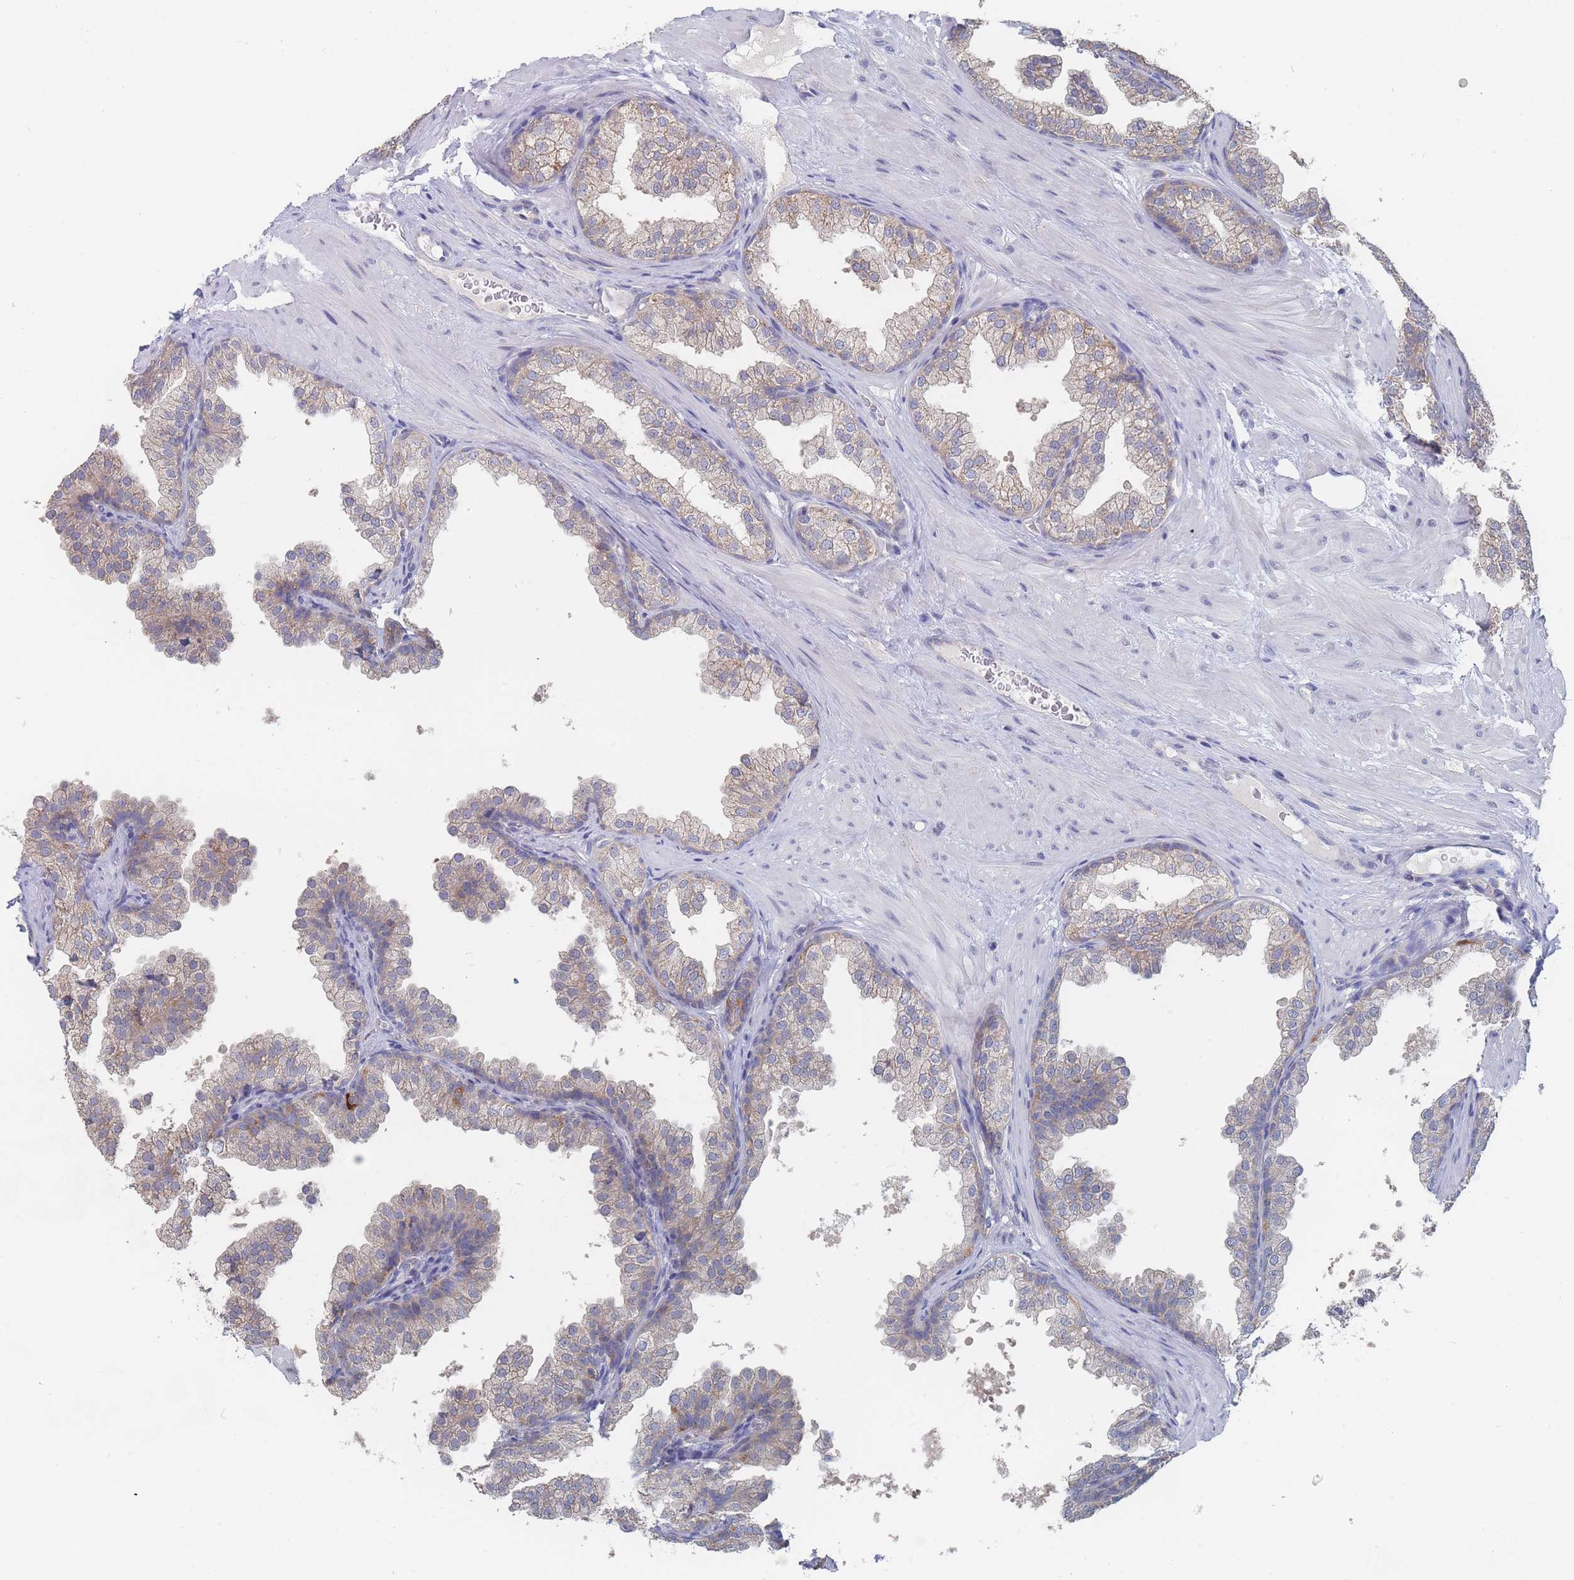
{"staining": {"intensity": "moderate", "quantity": "25%-75%", "location": "cytoplasmic/membranous"}, "tissue": "prostate", "cell_type": "Glandular cells", "image_type": "normal", "snomed": [{"axis": "morphology", "description": "Normal tissue, NOS"}, {"axis": "topography", "description": "Prostate"}], "caption": "Prostate stained for a protein exhibits moderate cytoplasmic/membranous positivity in glandular cells. The staining was performed using DAB (3,3'-diaminobenzidine) to visualize the protein expression in brown, while the nuclei were stained in blue with hematoxylin (Magnification: 20x).", "gene": "PPP6C", "patient": {"sex": "male", "age": 37}}